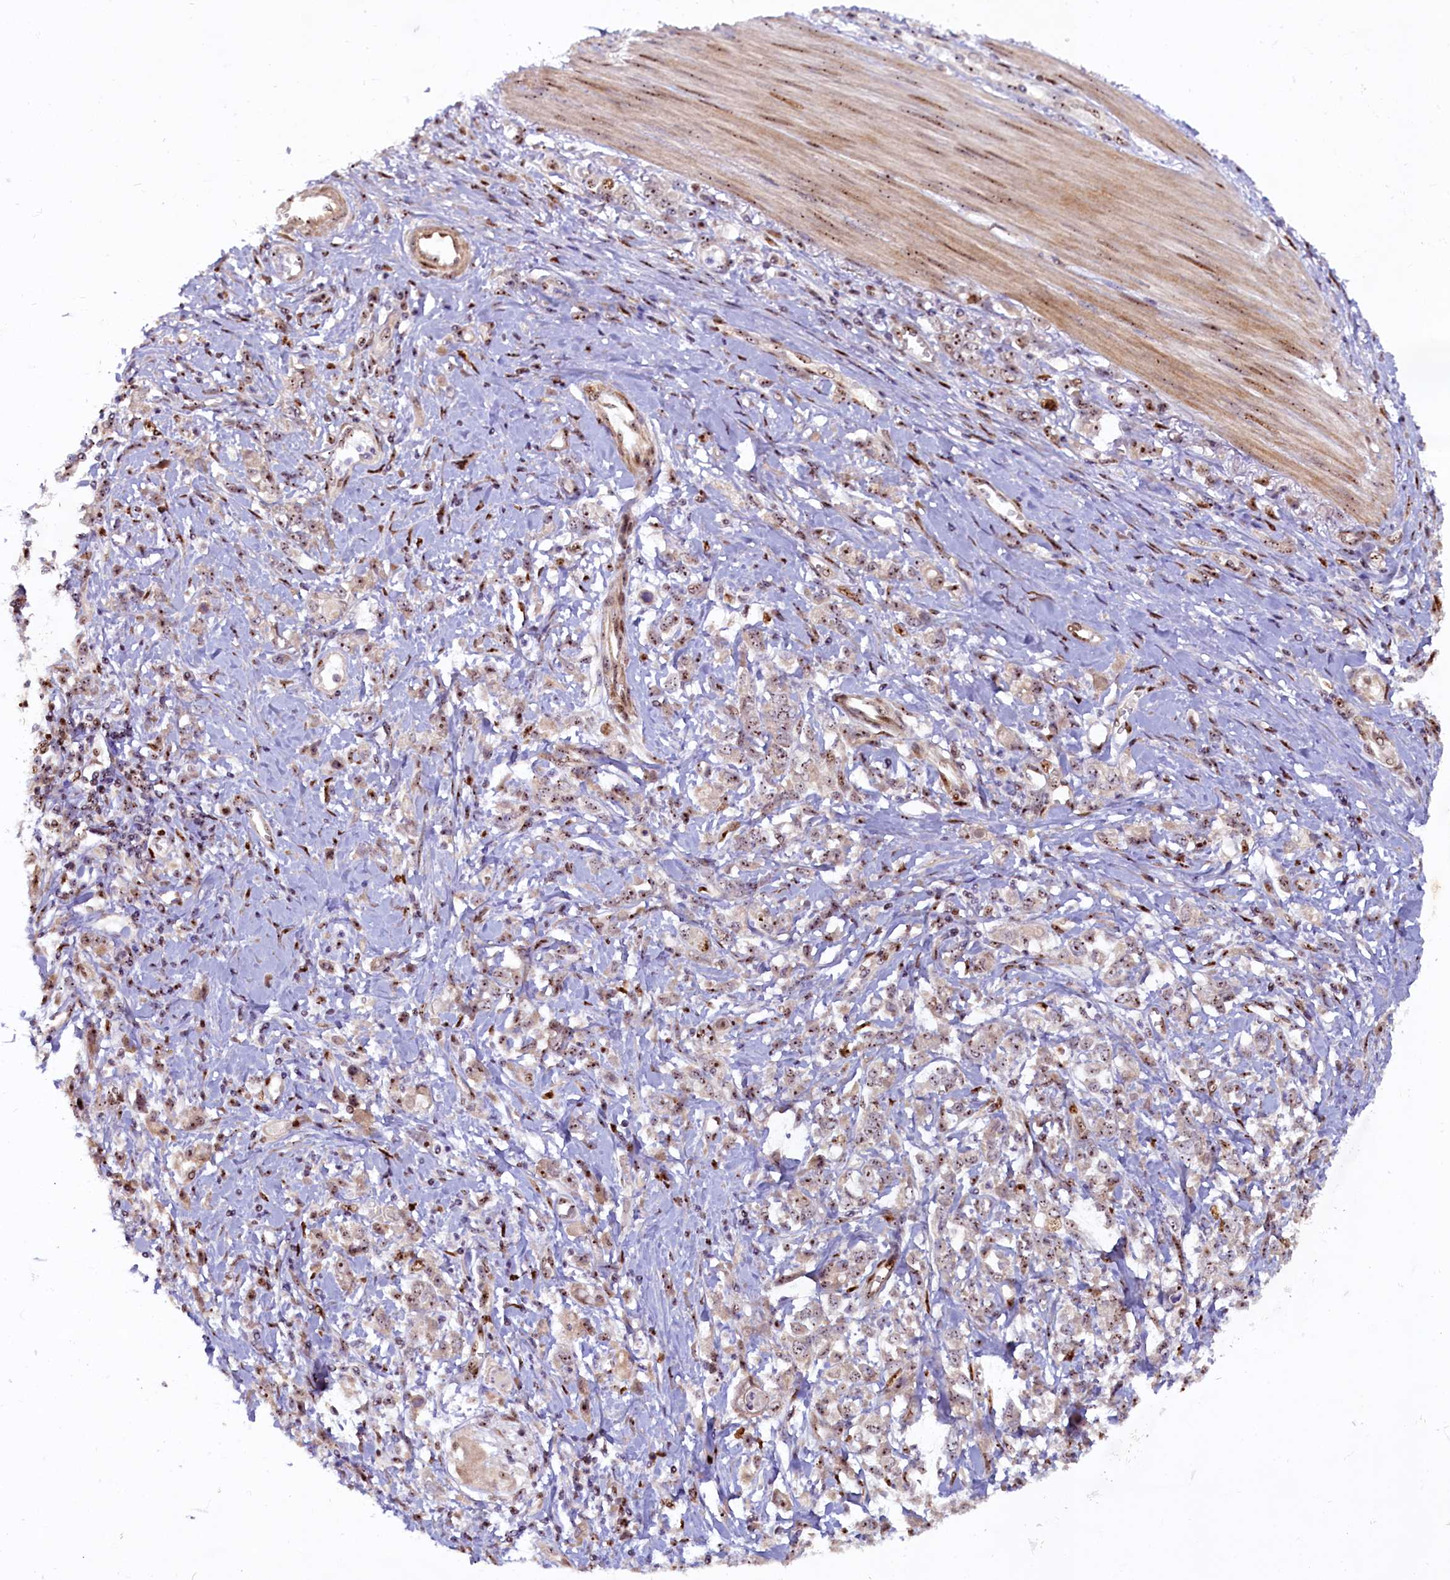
{"staining": {"intensity": "moderate", "quantity": ">75%", "location": "nuclear"}, "tissue": "stomach cancer", "cell_type": "Tumor cells", "image_type": "cancer", "snomed": [{"axis": "morphology", "description": "Adenocarcinoma, NOS"}, {"axis": "topography", "description": "Stomach"}], "caption": "Human adenocarcinoma (stomach) stained for a protein (brown) displays moderate nuclear positive expression in about >75% of tumor cells.", "gene": "TCOF1", "patient": {"sex": "female", "age": 76}}